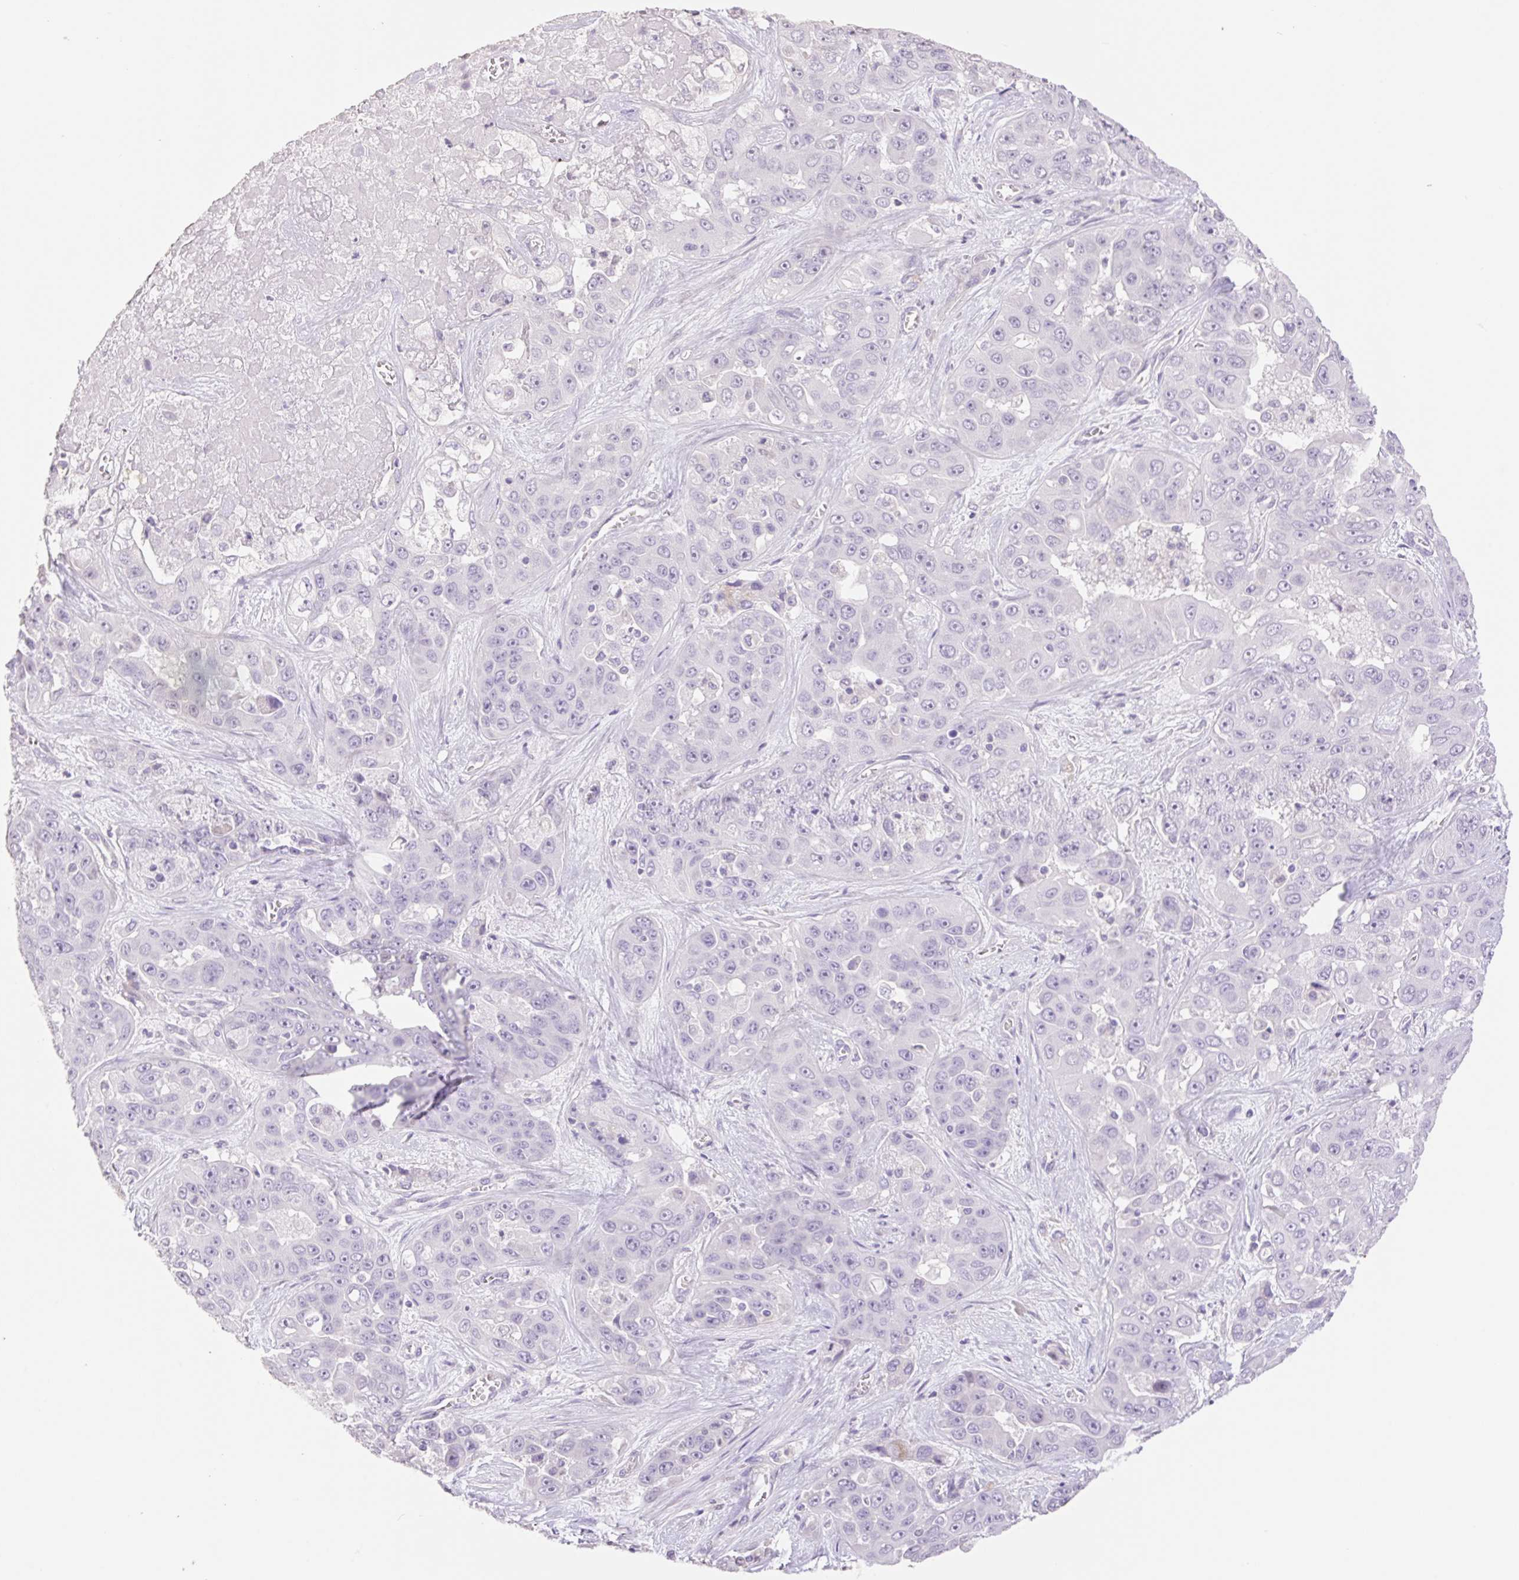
{"staining": {"intensity": "negative", "quantity": "none", "location": "none"}, "tissue": "liver cancer", "cell_type": "Tumor cells", "image_type": "cancer", "snomed": [{"axis": "morphology", "description": "Cholangiocarcinoma"}, {"axis": "topography", "description": "Liver"}], "caption": "A high-resolution histopathology image shows IHC staining of liver cancer, which demonstrates no significant positivity in tumor cells.", "gene": "HCRTR2", "patient": {"sex": "female", "age": 52}}